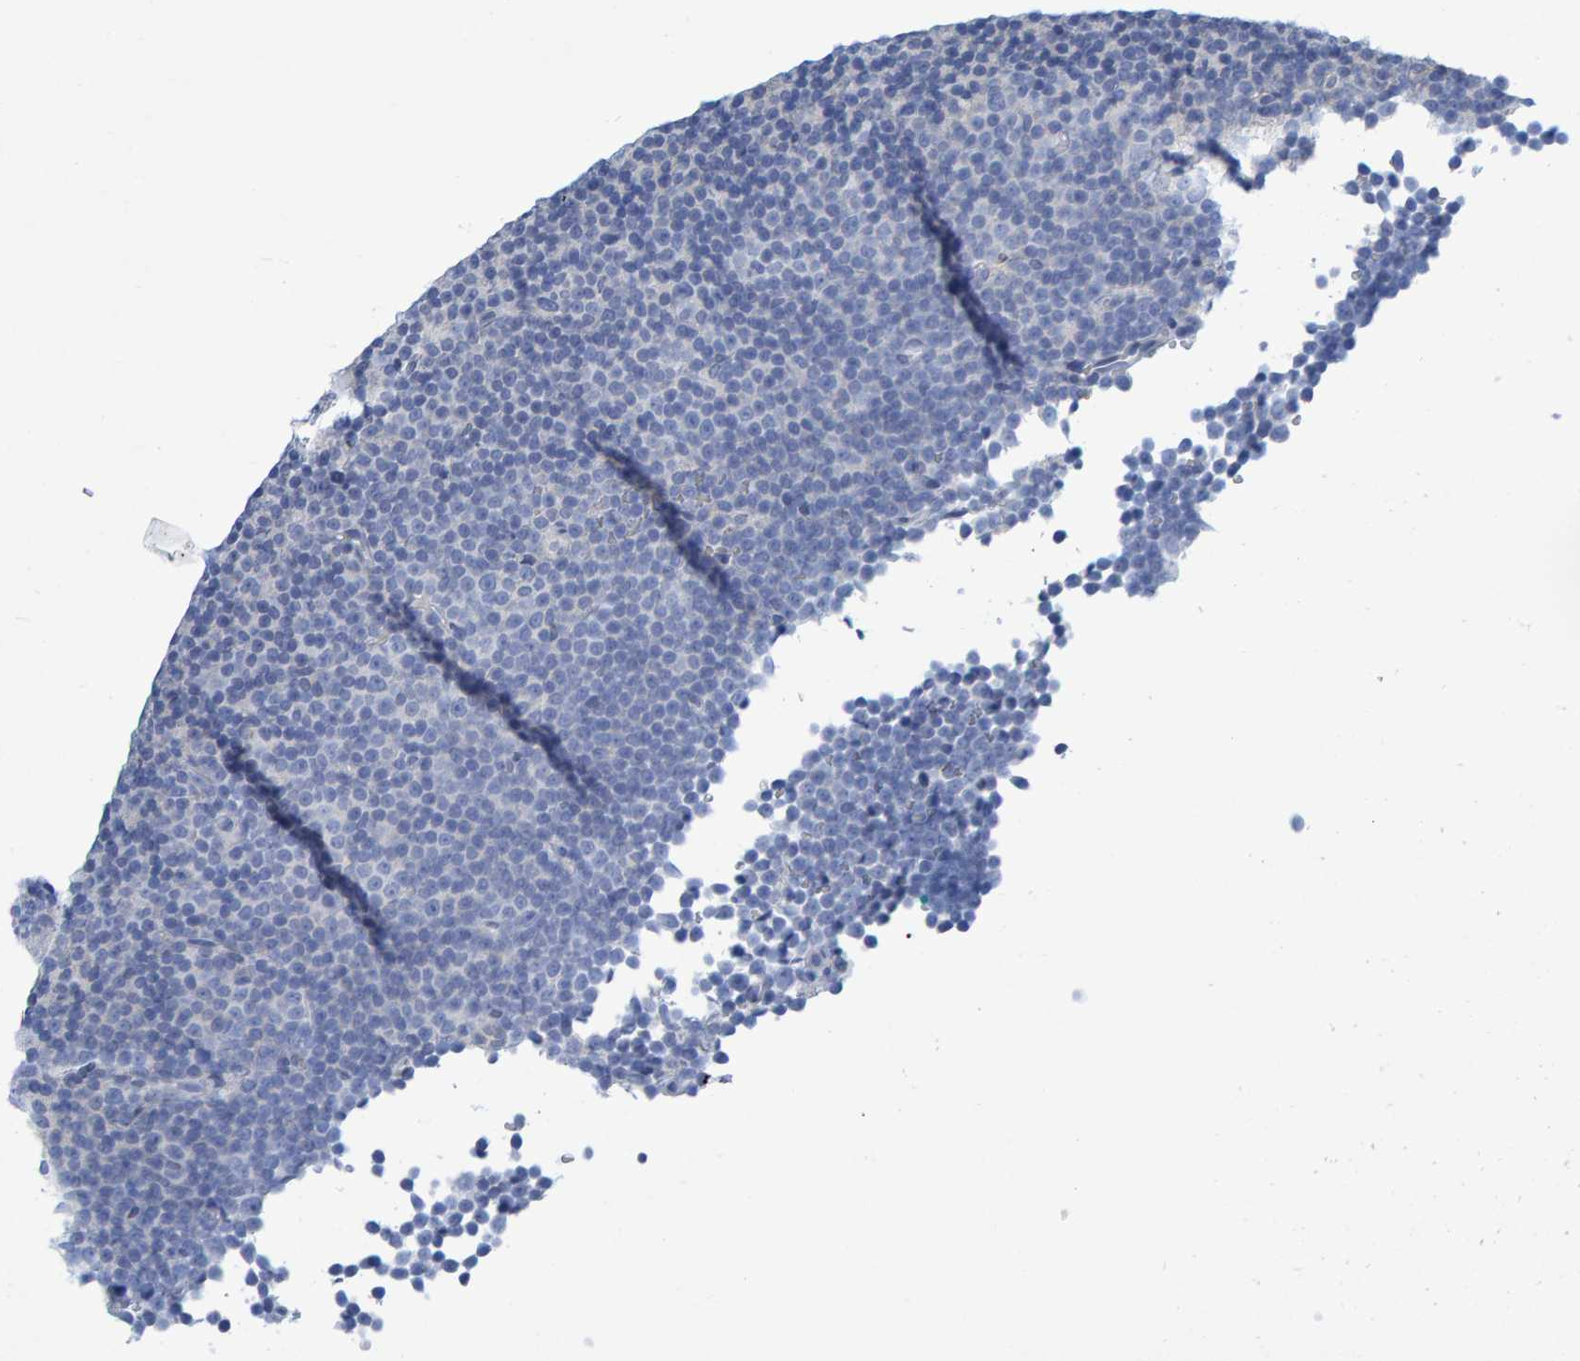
{"staining": {"intensity": "negative", "quantity": "none", "location": "none"}, "tissue": "lymphoma", "cell_type": "Tumor cells", "image_type": "cancer", "snomed": [{"axis": "morphology", "description": "Malignant lymphoma, non-Hodgkin's type, Low grade"}, {"axis": "topography", "description": "Lymph node"}], "caption": "This is a photomicrograph of IHC staining of low-grade malignant lymphoma, non-Hodgkin's type, which shows no positivity in tumor cells.", "gene": "ALAD", "patient": {"sex": "female", "age": 67}}